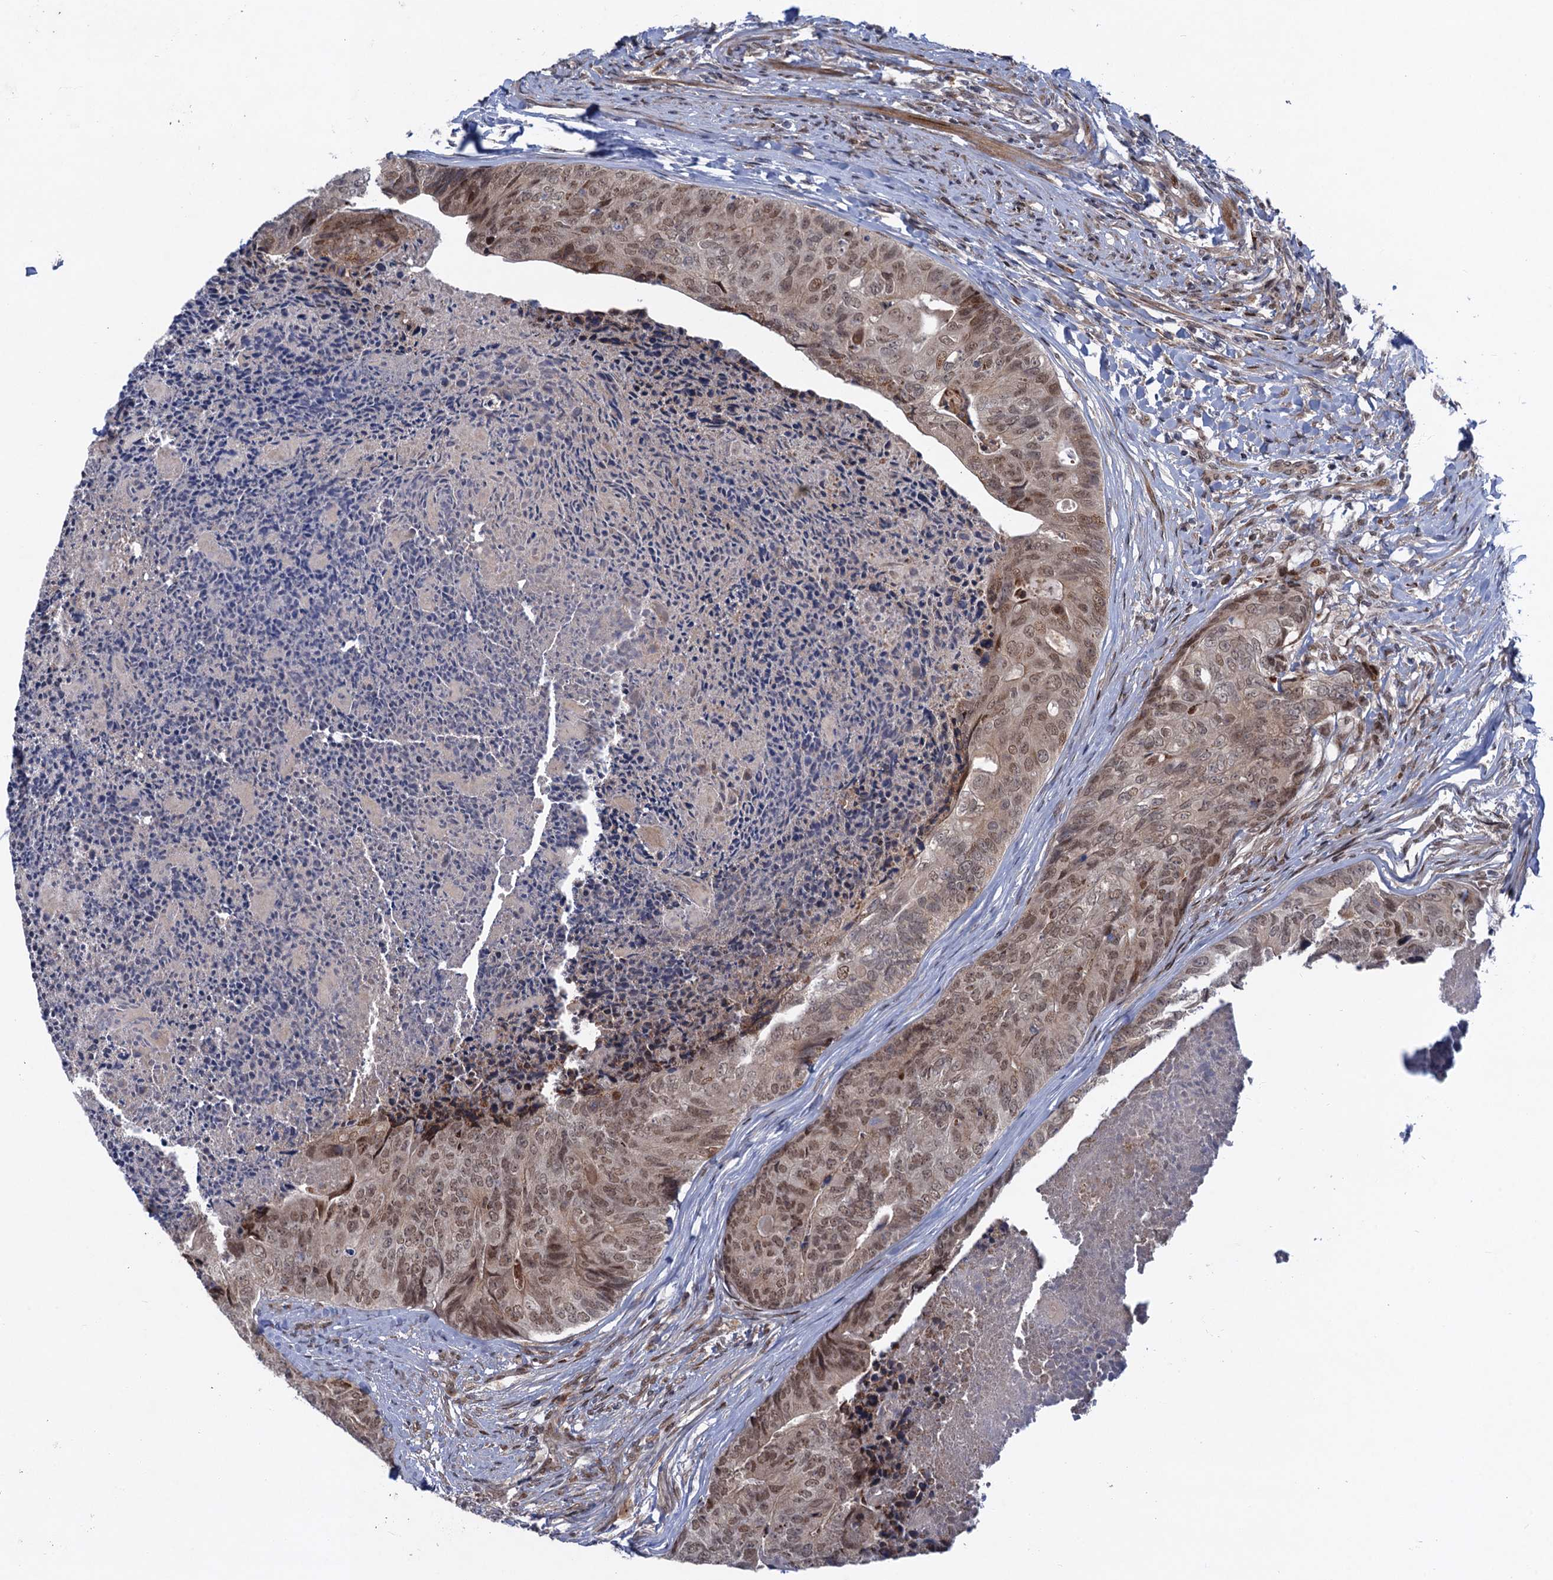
{"staining": {"intensity": "moderate", "quantity": ">75%", "location": "nuclear"}, "tissue": "colorectal cancer", "cell_type": "Tumor cells", "image_type": "cancer", "snomed": [{"axis": "morphology", "description": "Adenocarcinoma, NOS"}, {"axis": "topography", "description": "Colon"}], "caption": "Immunohistochemistry (IHC) micrograph of neoplastic tissue: human colorectal adenocarcinoma stained using immunohistochemistry (IHC) reveals medium levels of moderate protein expression localized specifically in the nuclear of tumor cells, appearing as a nuclear brown color.", "gene": "NEK8", "patient": {"sex": "female", "age": 67}}